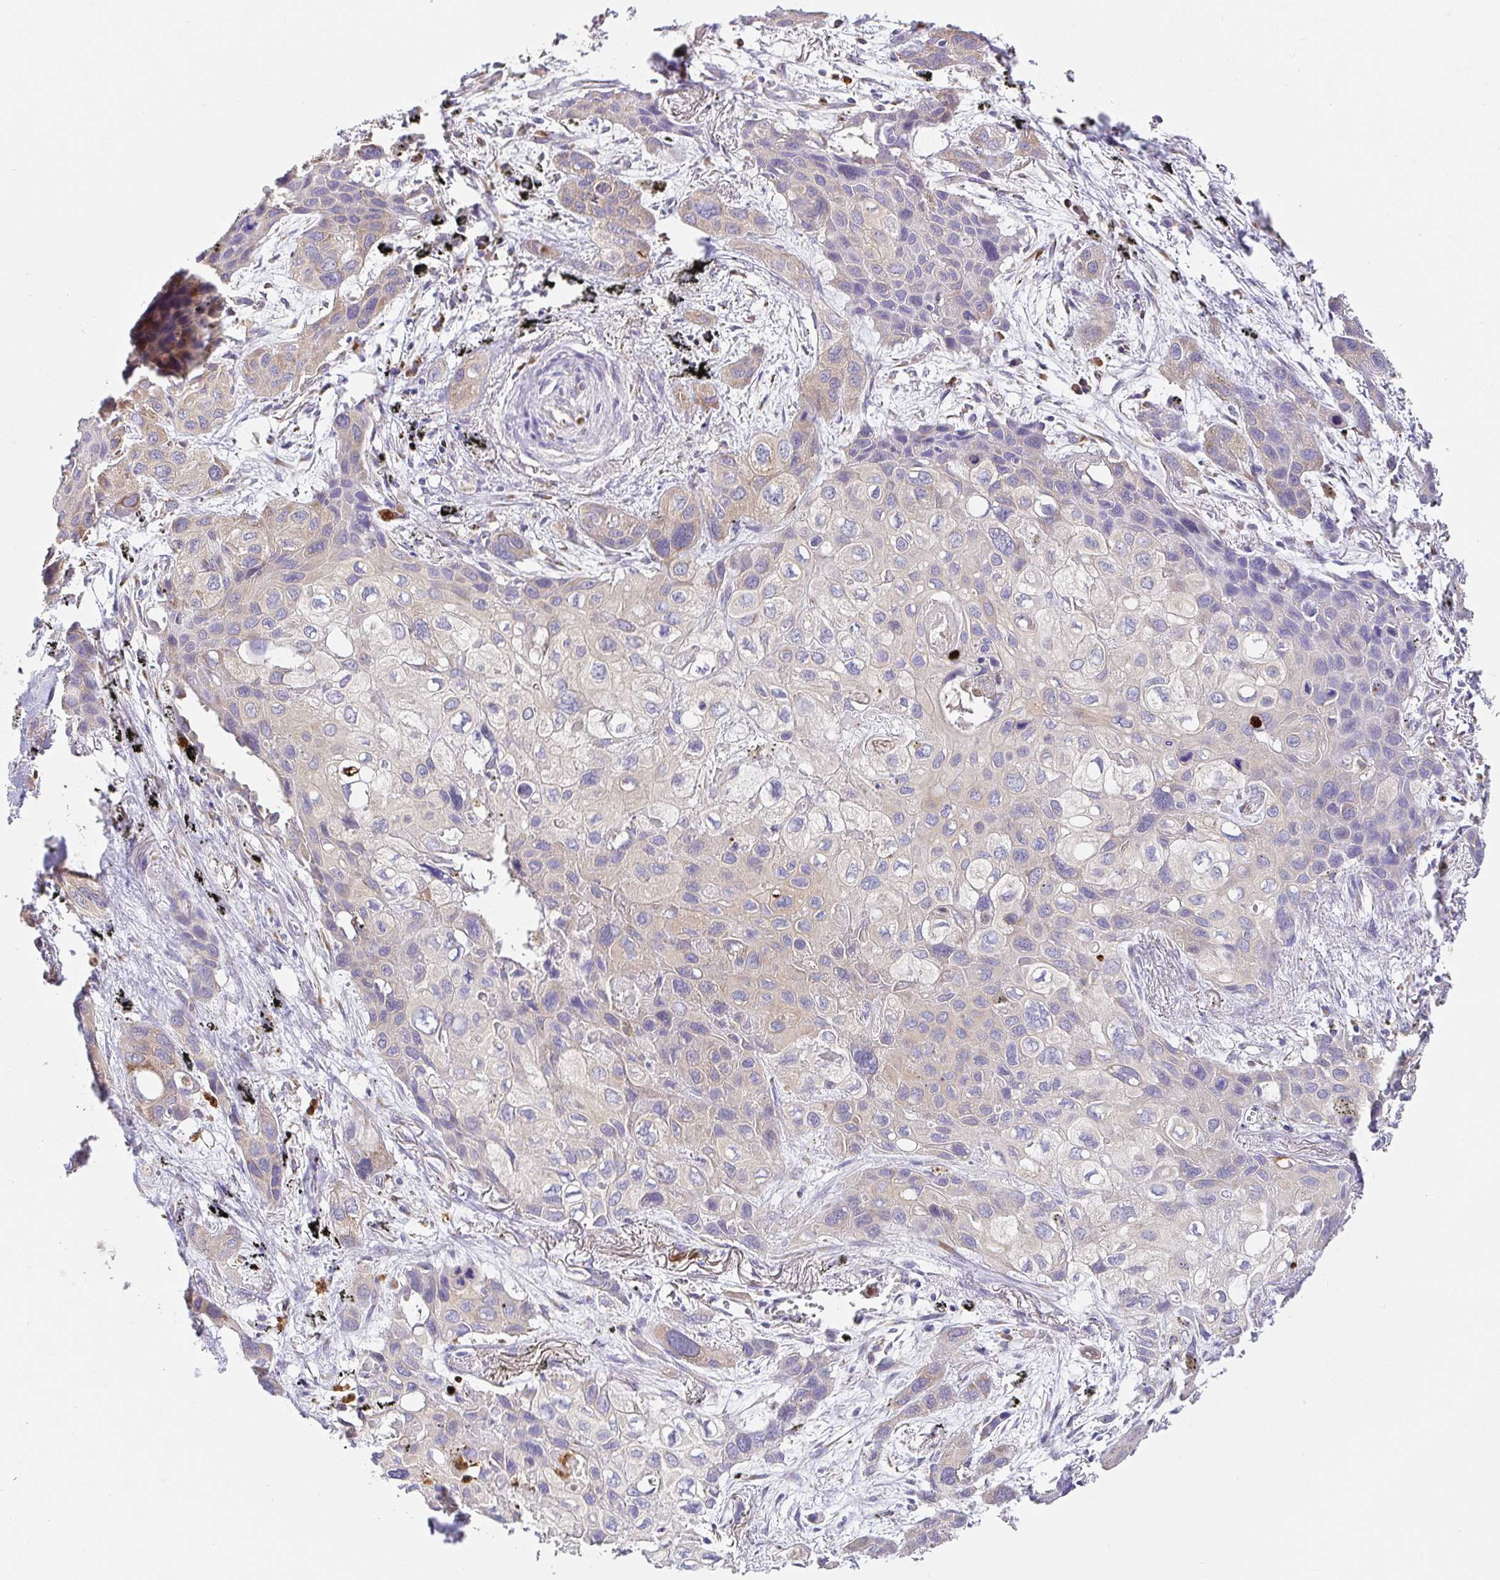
{"staining": {"intensity": "weak", "quantity": "<25%", "location": "cytoplasmic/membranous"}, "tissue": "lung cancer", "cell_type": "Tumor cells", "image_type": "cancer", "snomed": [{"axis": "morphology", "description": "Squamous cell carcinoma, NOS"}, {"axis": "morphology", "description": "Squamous cell carcinoma, metastatic, NOS"}, {"axis": "topography", "description": "Lung"}], "caption": "Immunohistochemistry of human squamous cell carcinoma (lung) displays no positivity in tumor cells. (Brightfield microscopy of DAB immunohistochemistry (IHC) at high magnification).", "gene": "PDPK1", "patient": {"sex": "male", "age": 59}}